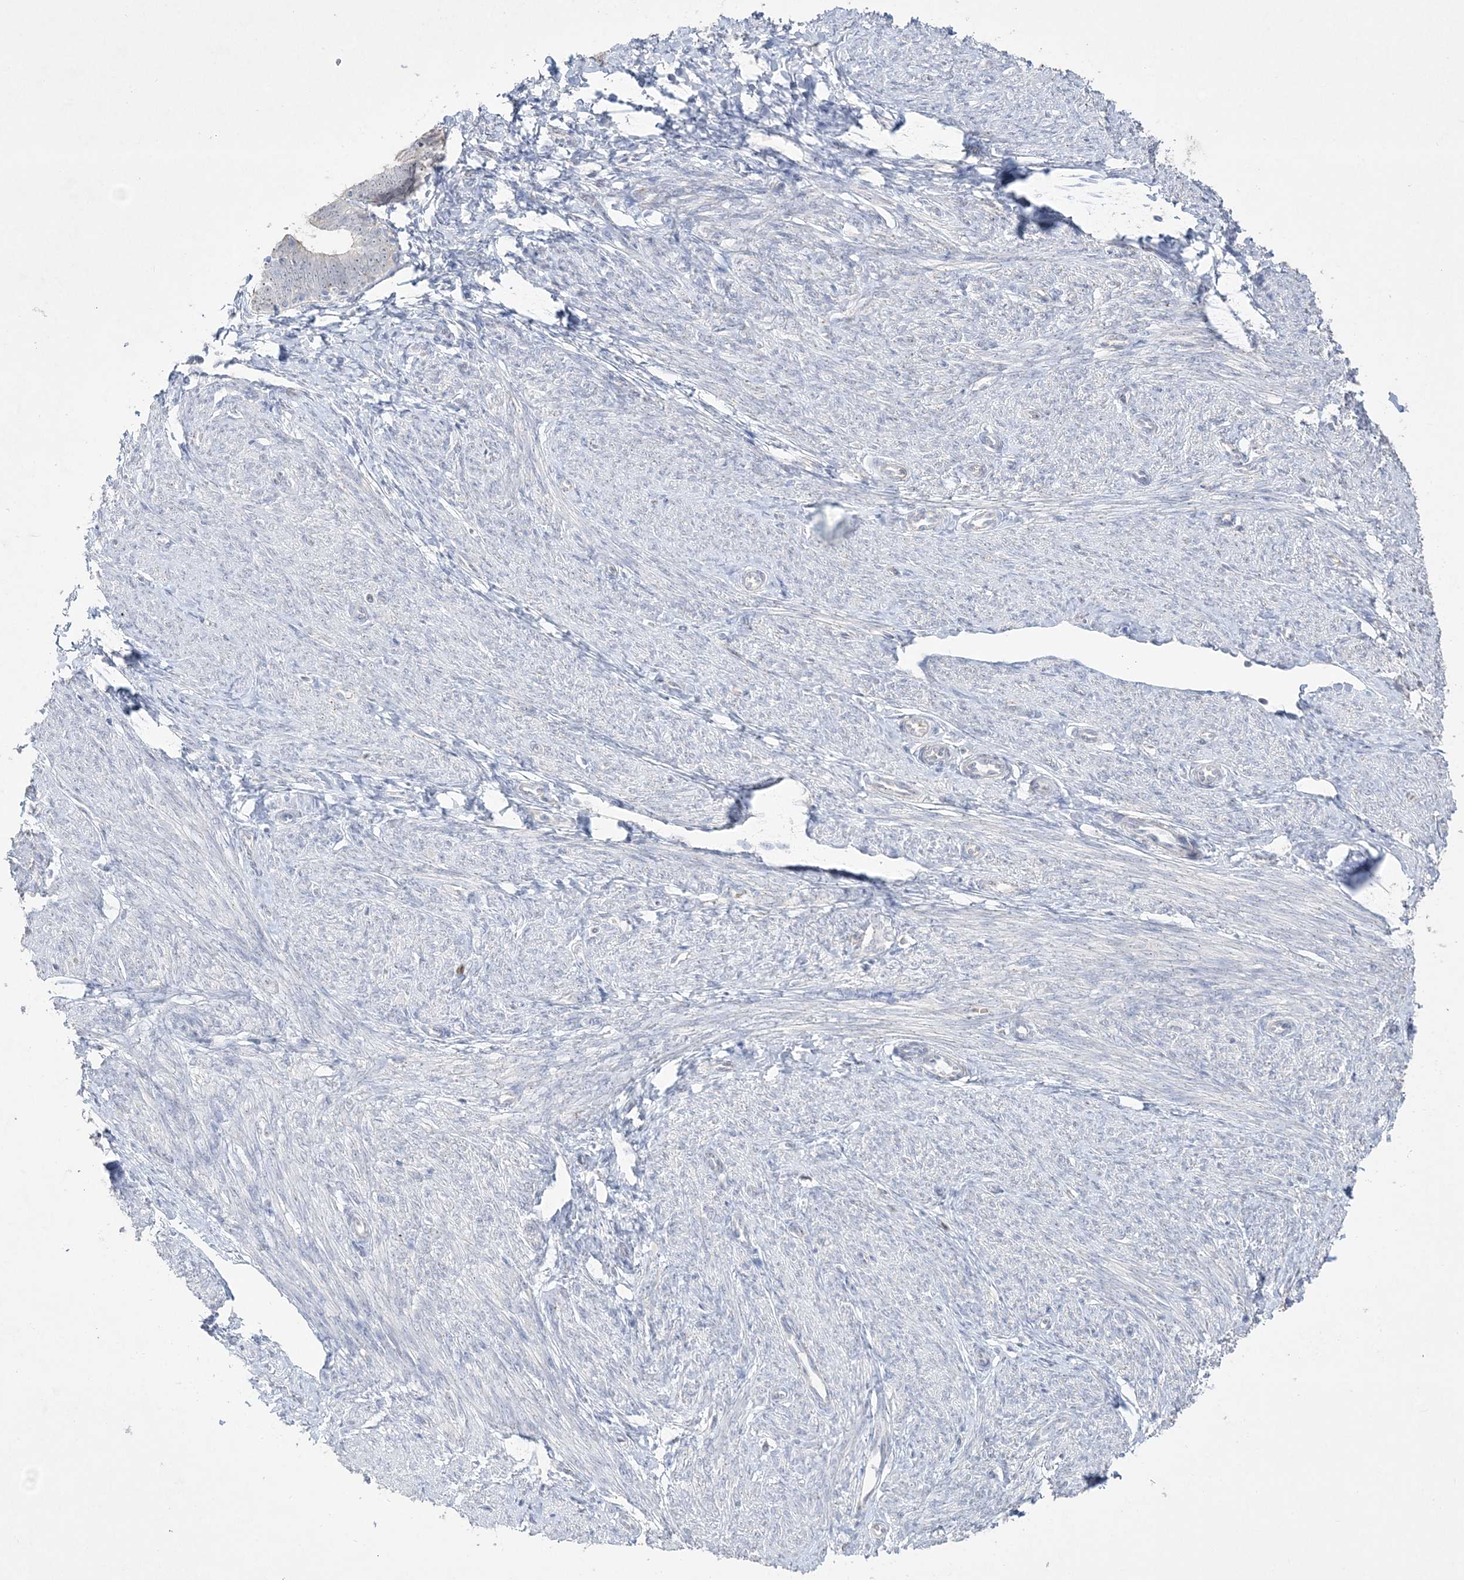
{"staining": {"intensity": "negative", "quantity": "none", "location": "none"}, "tissue": "endometrium", "cell_type": "Cells in endometrial stroma", "image_type": "normal", "snomed": [{"axis": "morphology", "description": "Normal tissue, NOS"}, {"axis": "topography", "description": "Endometrium"}], "caption": "An immunohistochemistry photomicrograph of benign endometrium is shown. There is no staining in cells in endometrial stroma of endometrium. The staining is performed using DAB (3,3'-diaminobenzidine) brown chromogen with nuclei counter-stained in using hematoxylin.", "gene": "NOP16", "patient": {"sex": "female", "age": 72}}